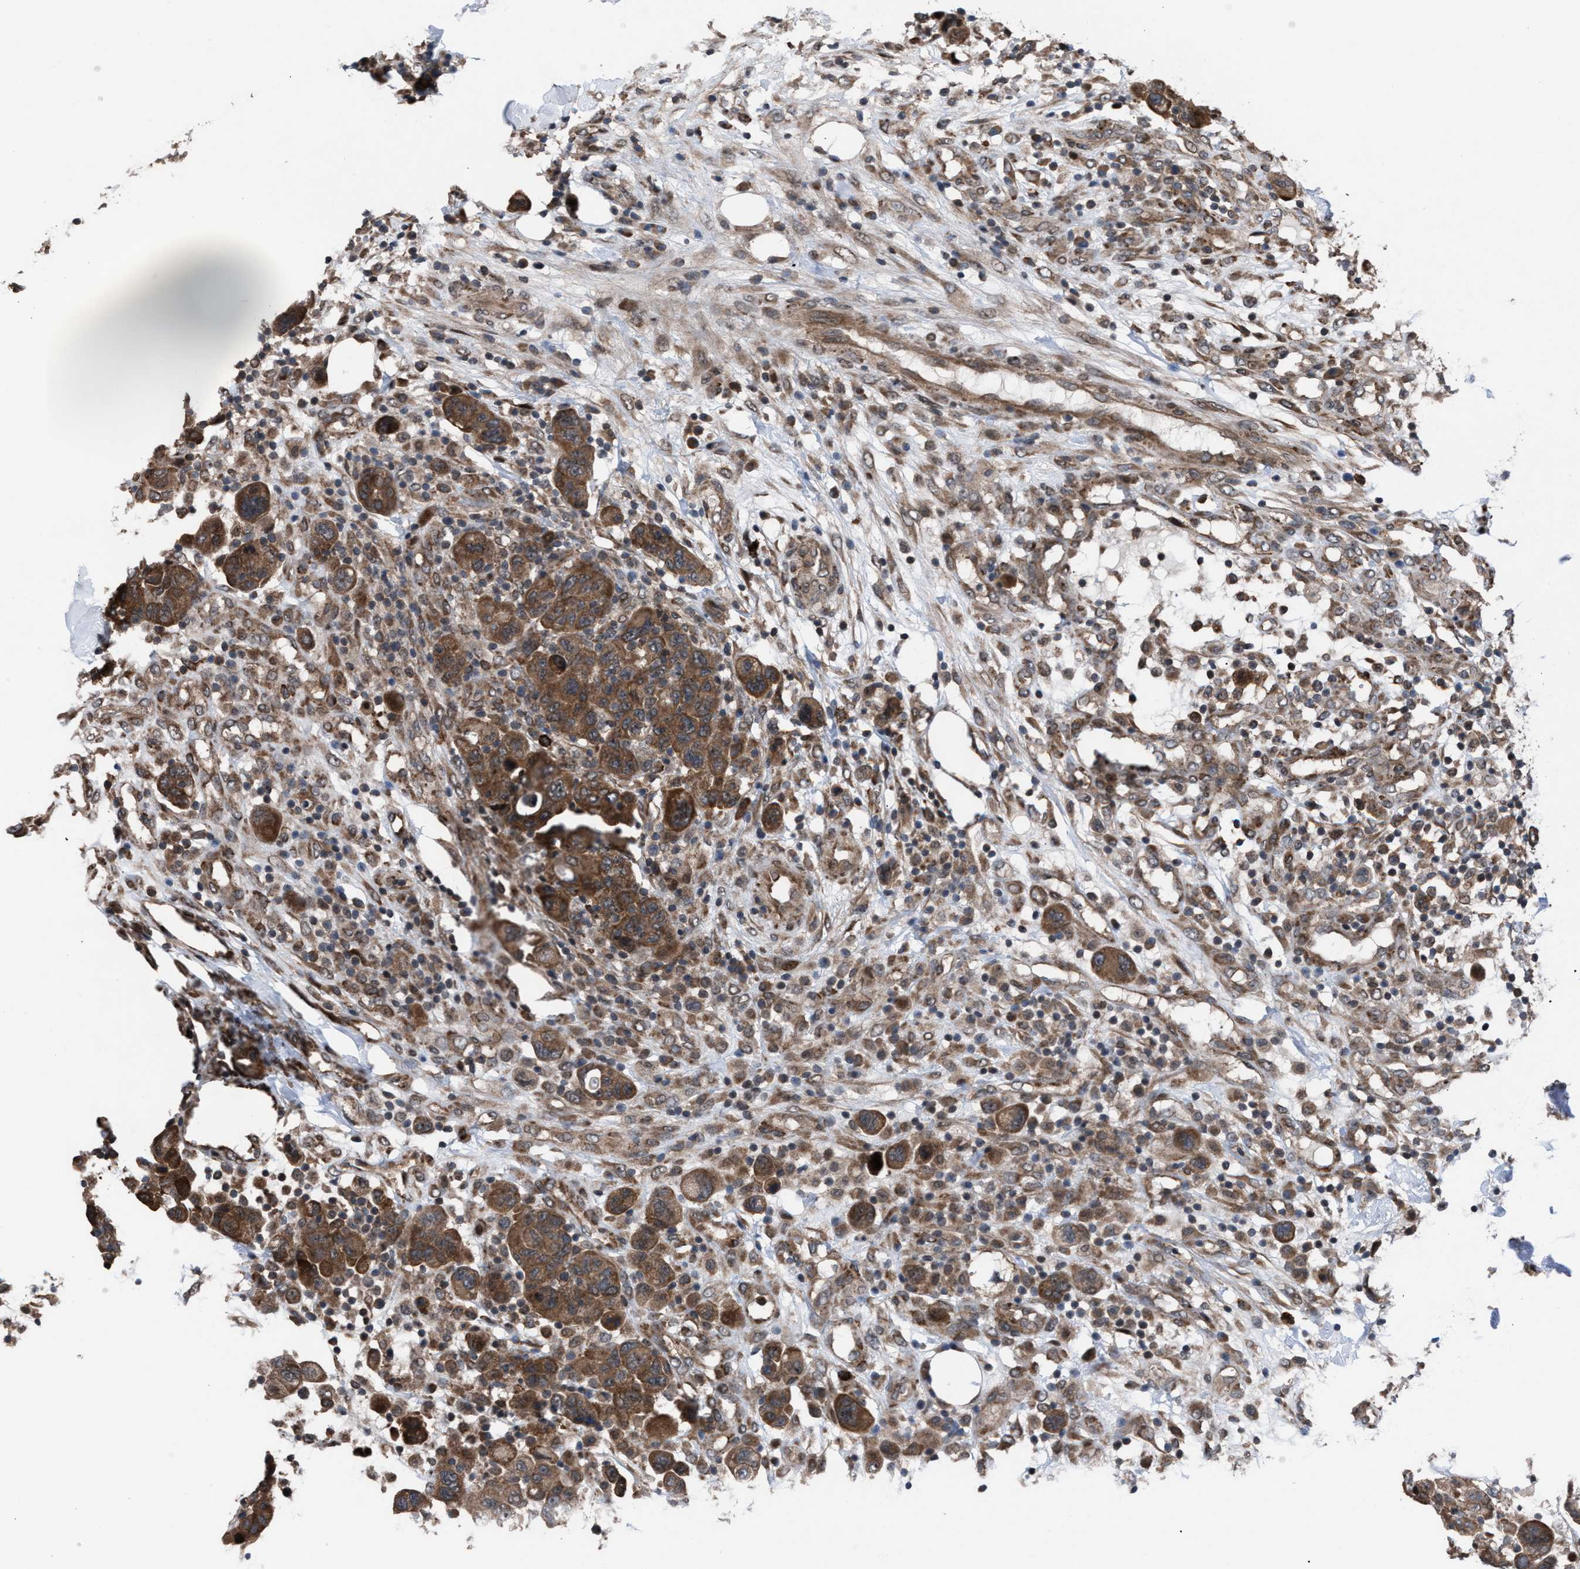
{"staining": {"intensity": "moderate", "quantity": ">75%", "location": "cytoplasmic/membranous"}, "tissue": "breast cancer", "cell_type": "Tumor cells", "image_type": "cancer", "snomed": [{"axis": "morphology", "description": "Duct carcinoma"}, {"axis": "topography", "description": "Breast"}], "caption": "A medium amount of moderate cytoplasmic/membranous expression is seen in about >75% of tumor cells in invasive ductal carcinoma (breast) tissue.", "gene": "TP53BP2", "patient": {"sex": "female", "age": 37}}